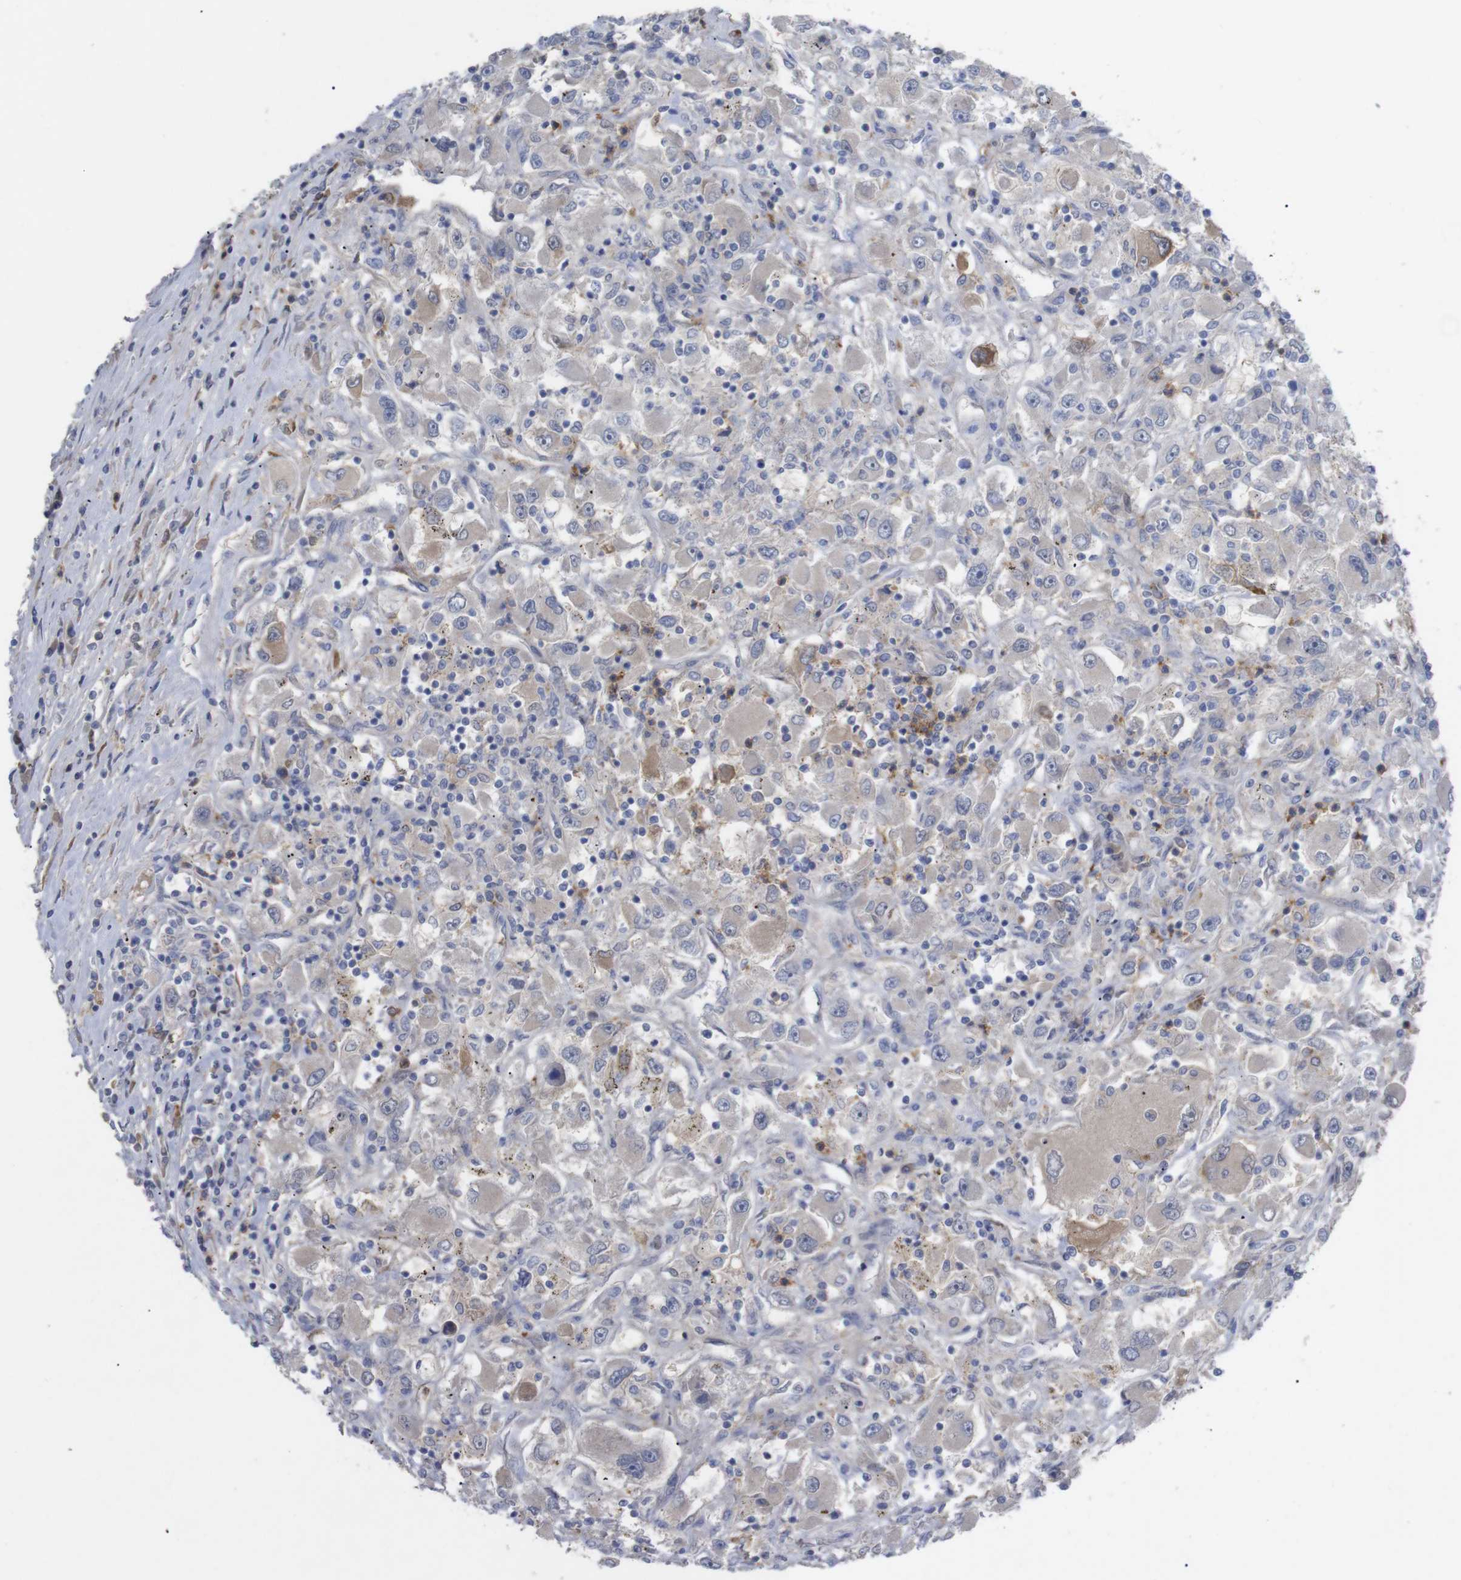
{"staining": {"intensity": "negative", "quantity": "none", "location": "none"}, "tissue": "renal cancer", "cell_type": "Tumor cells", "image_type": "cancer", "snomed": [{"axis": "morphology", "description": "Adenocarcinoma, NOS"}, {"axis": "topography", "description": "Kidney"}], "caption": "IHC of human adenocarcinoma (renal) exhibits no positivity in tumor cells.", "gene": "C5AR1", "patient": {"sex": "female", "age": 52}}